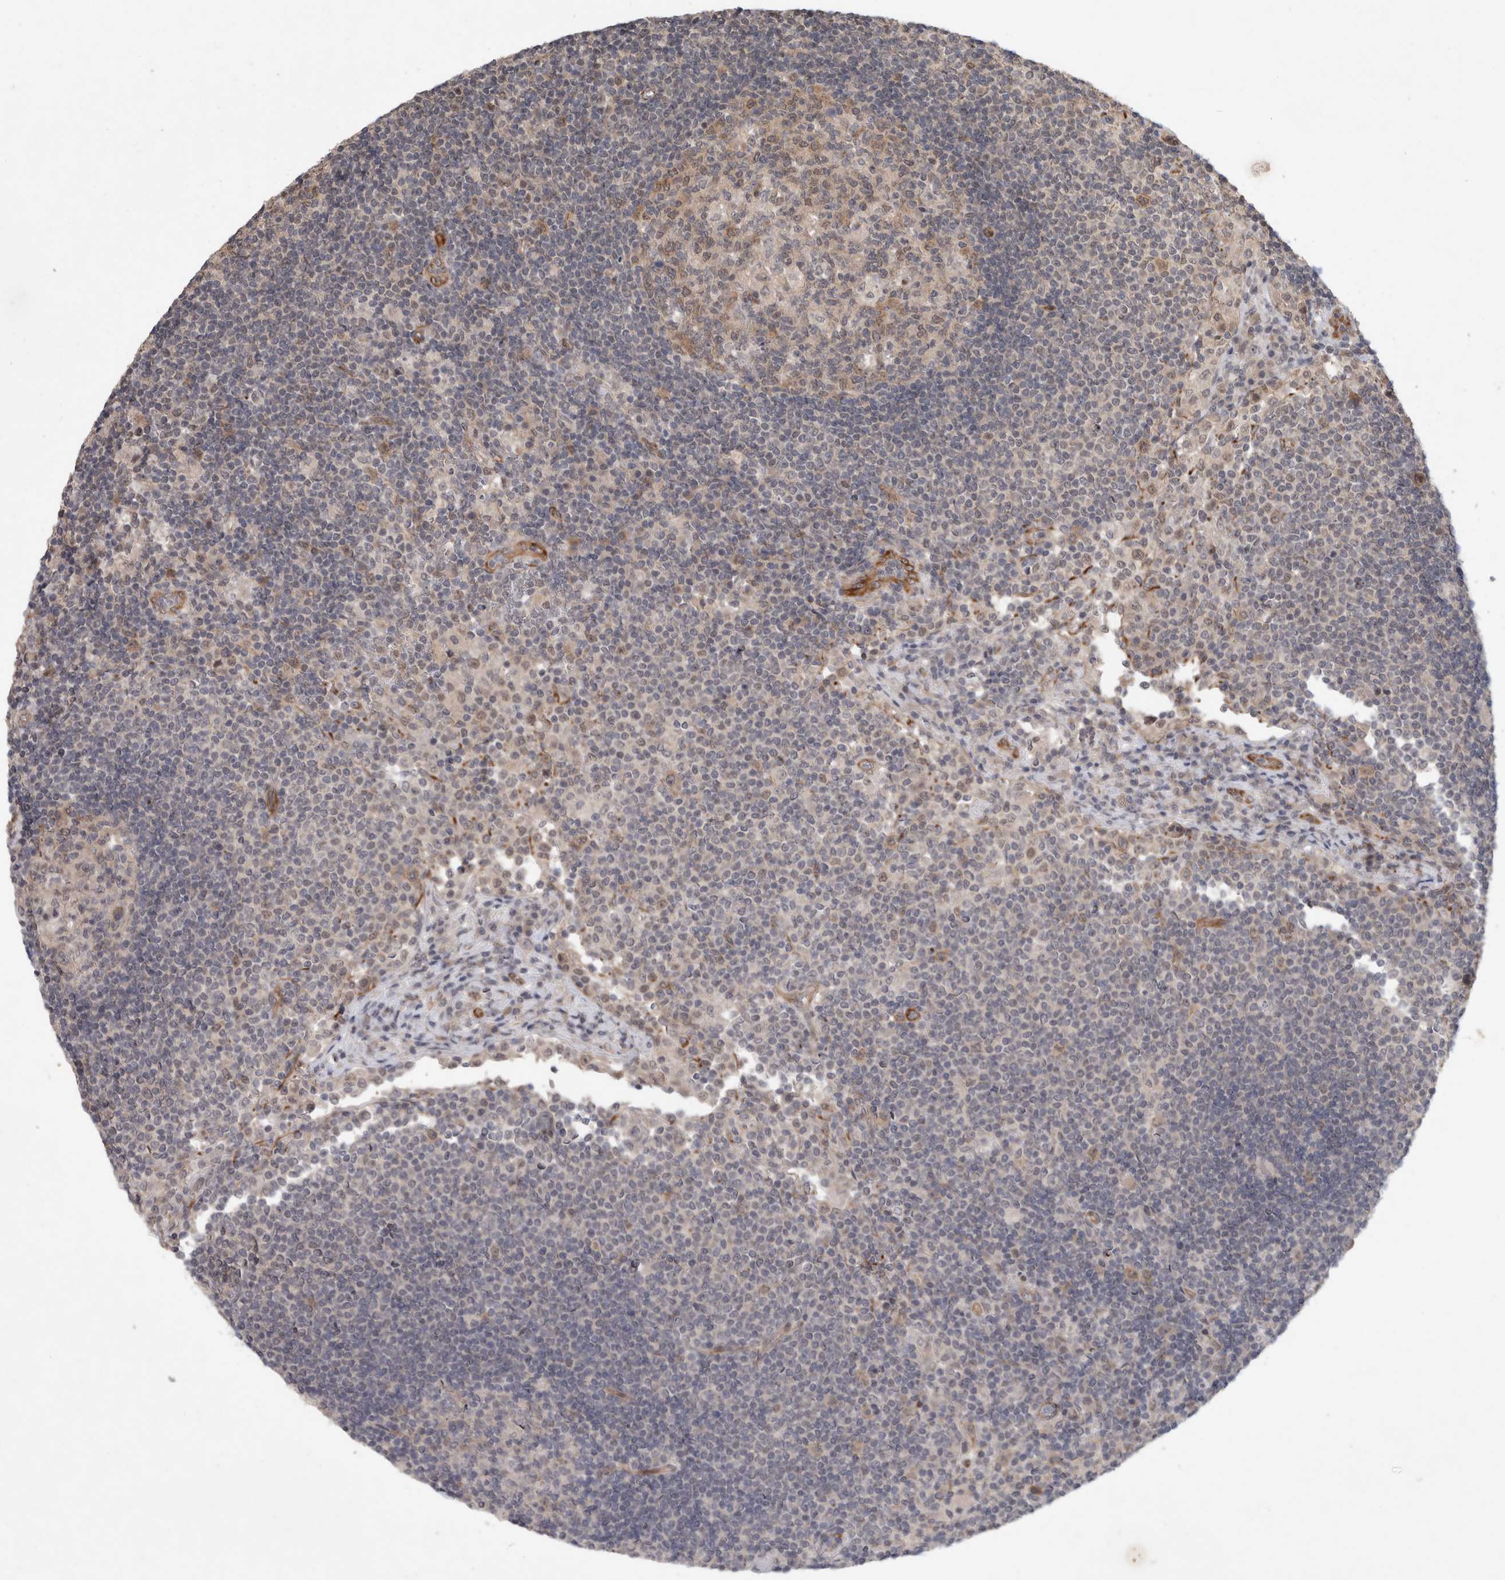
{"staining": {"intensity": "weak", "quantity": ">75%", "location": "cytoplasmic/membranous"}, "tissue": "lymph node", "cell_type": "Germinal center cells", "image_type": "normal", "snomed": [{"axis": "morphology", "description": "Normal tissue, NOS"}, {"axis": "topography", "description": "Lymph node"}], "caption": "Immunohistochemical staining of normal human lymph node reveals low levels of weak cytoplasmic/membranous staining in about >75% of germinal center cells.", "gene": "CRISPLD1", "patient": {"sex": "female", "age": 53}}